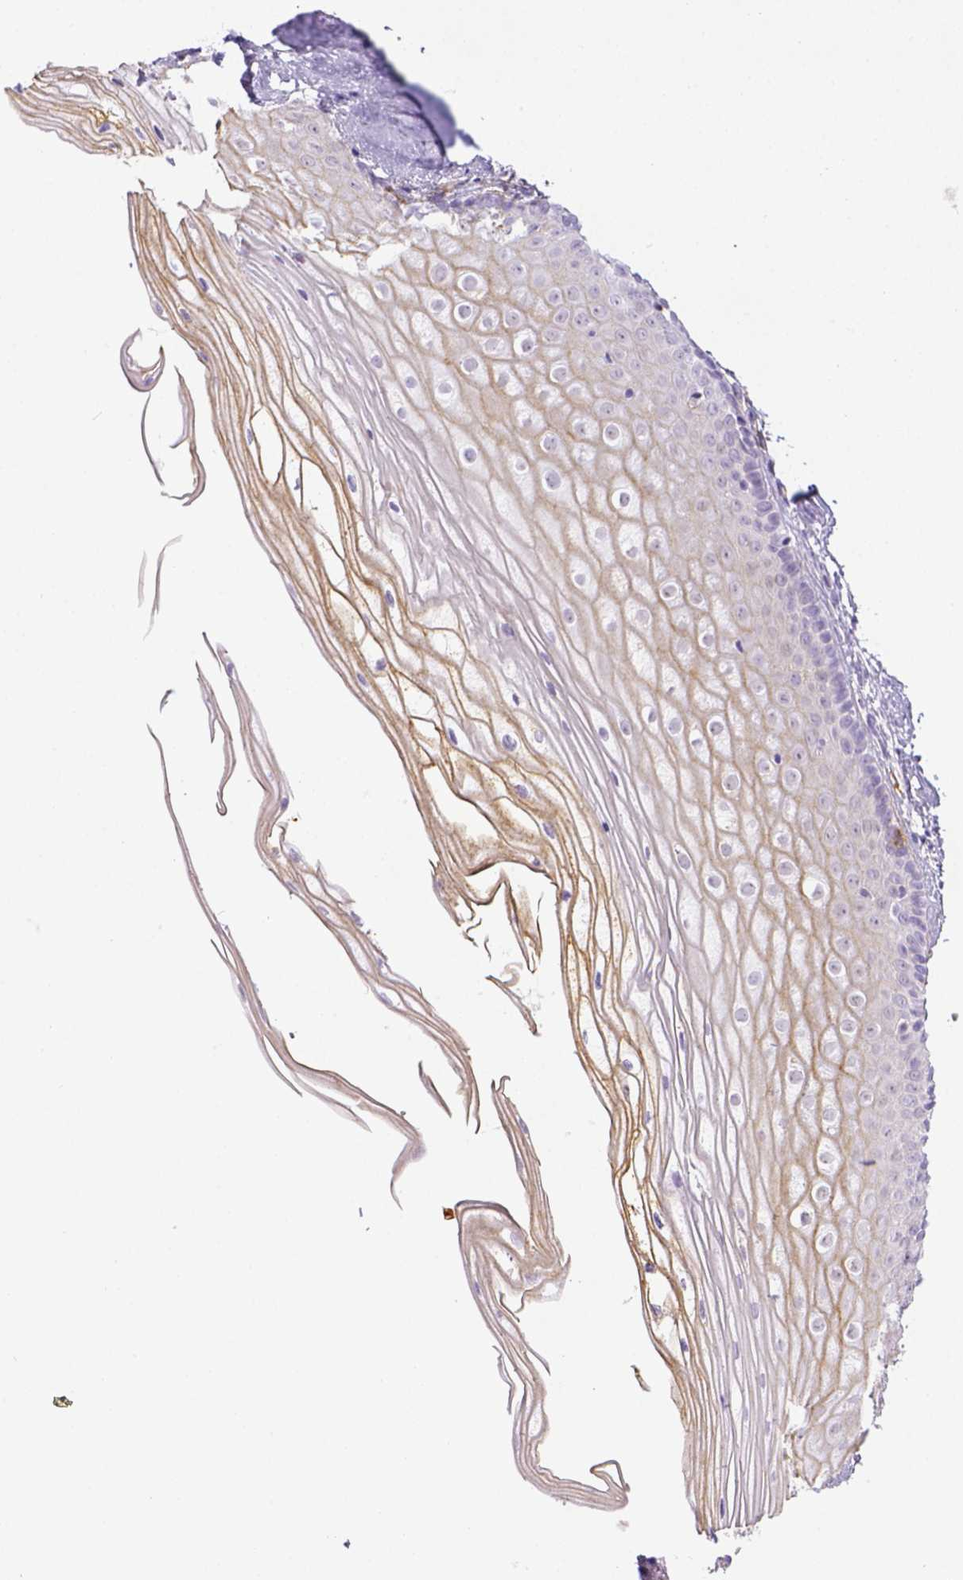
{"staining": {"intensity": "negative", "quantity": "none", "location": "none"}, "tissue": "vagina", "cell_type": "Squamous epithelial cells", "image_type": "normal", "snomed": [{"axis": "morphology", "description": "Normal tissue, NOS"}, {"axis": "topography", "description": "Vagina"}], "caption": "Image shows no protein positivity in squamous epithelial cells of benign vagina. The staining was performed using DAB (3,3'-diaminobenzidine) to visualize the protein expression in brown, while the nuclei were stained in blue with hematoxylin (Magnification: 20x).", "gene": "ITGAM", "patient": {"sex": "female", "age": 52}}